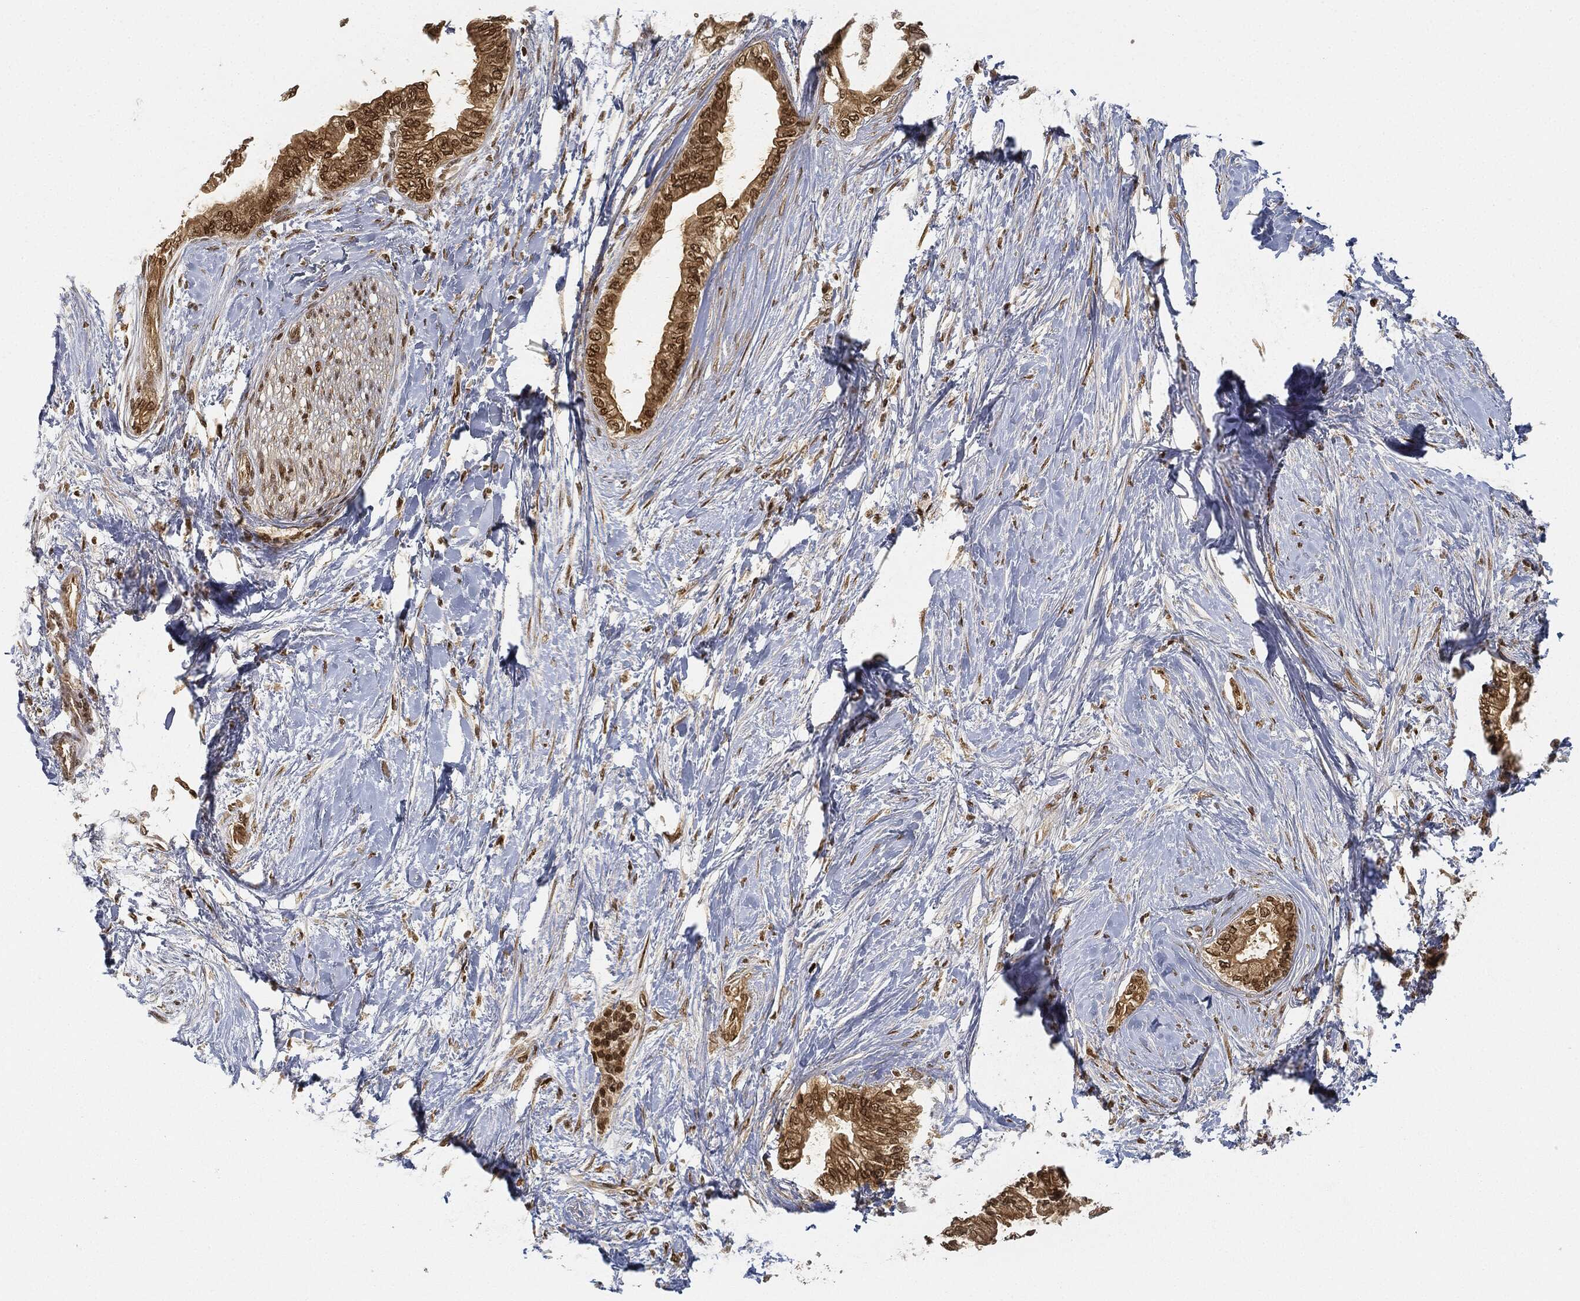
{"staining": {"intensity": "strong", "quantity": "25%-75%", "location": "nuclear"}, "tissue": "pancreatic cancer", "cell_type": "Tumor cells", "image_type": "cancer", "snomed": [{"axis": "morphology", "description": "Normal tissue, NOS"}, {"axis": "morphology", "description": "Adenocarcinoma, NOS"}, {"axis": "topography", "description": "Pancreas"}, {"axis": "topography", "description": "Duodenum"}], "caption": "Immunohistochemistry (IHC) of human pancreatic cancer (adenocarcinoma) displays high levels of strong nuclear expression in approximately 25%-75% of tumor cells.", "gene": "CIB1", "patient": {"sex": "female", "age": 60}}